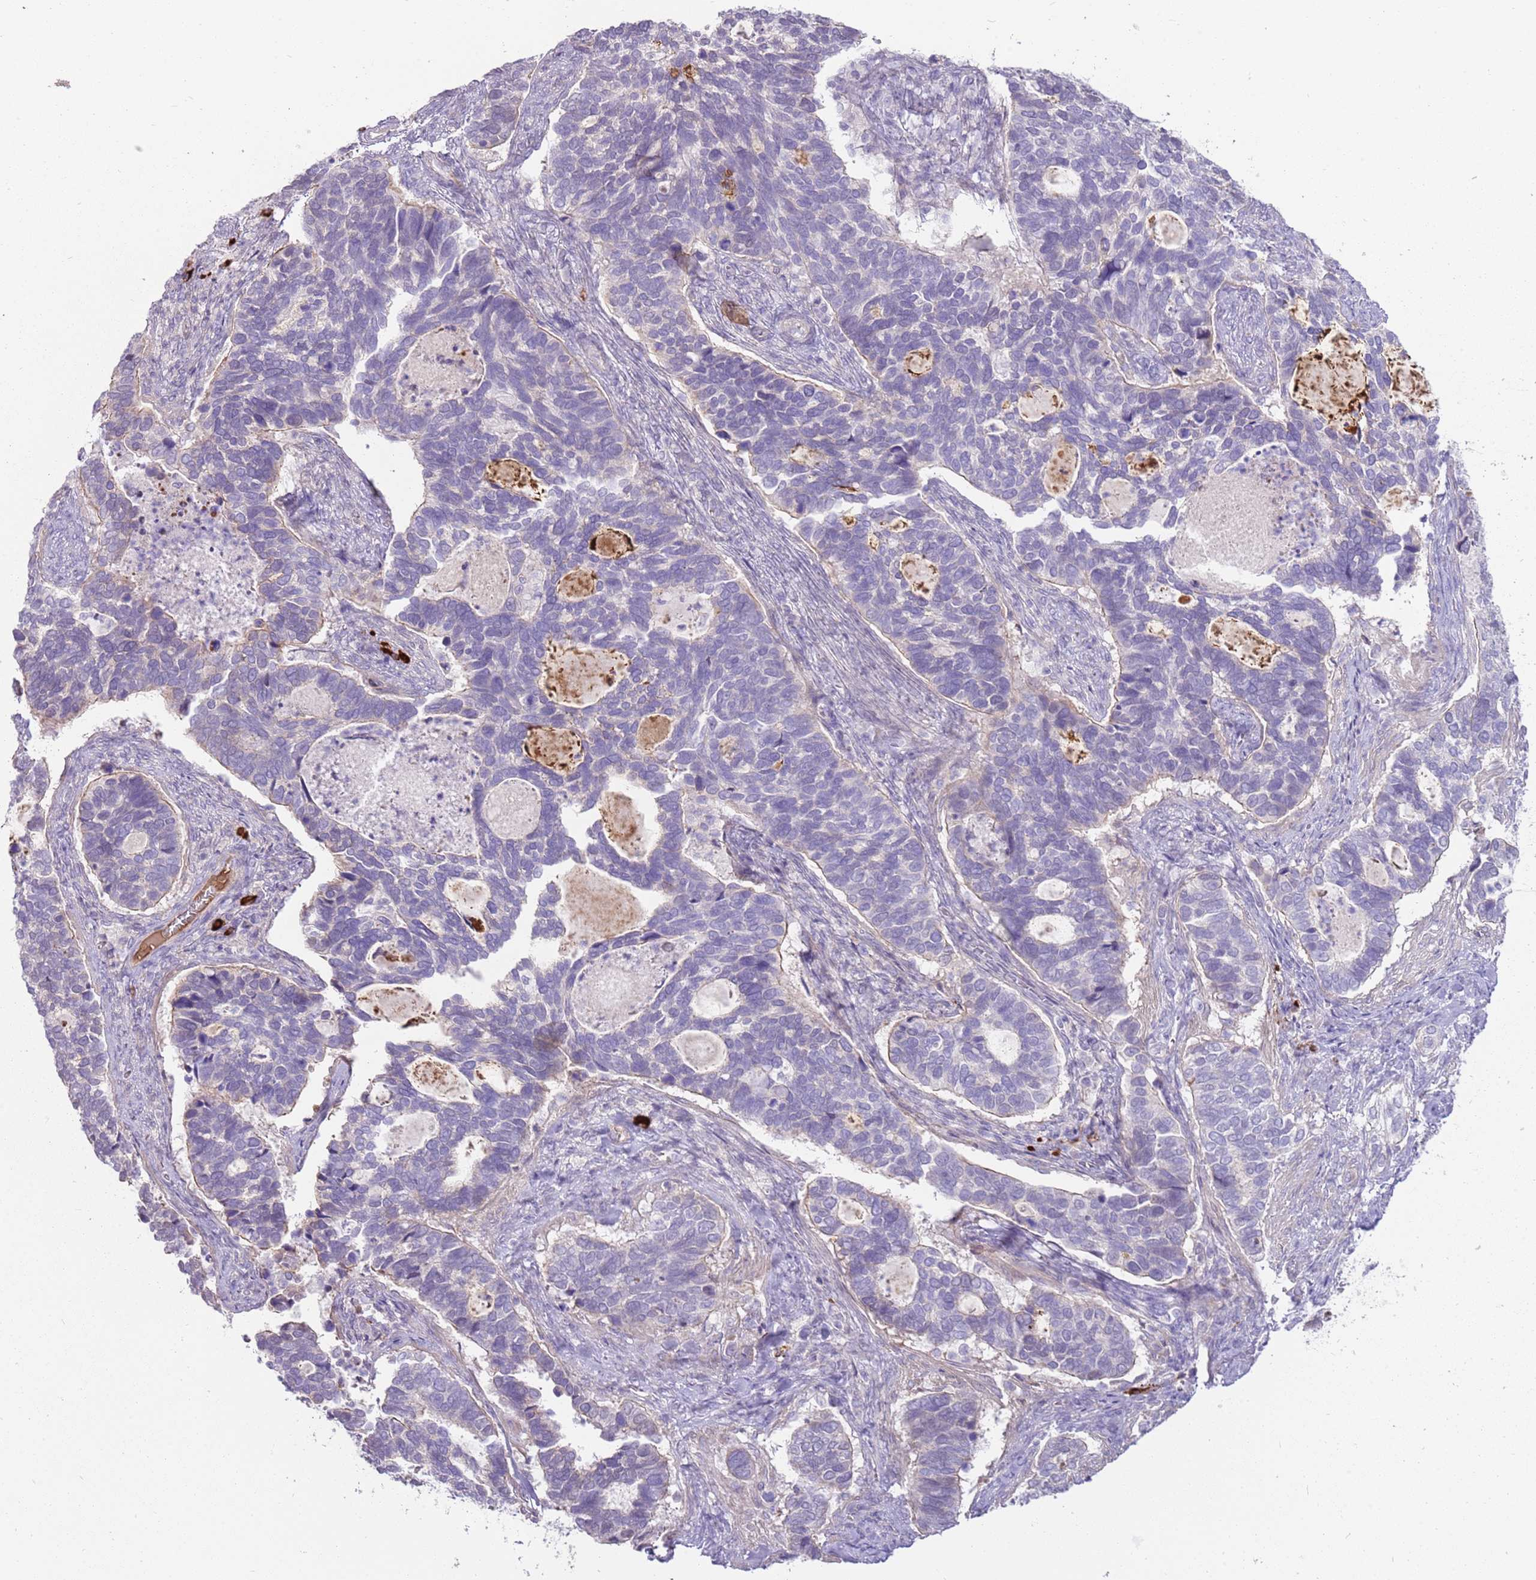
{"staining": {"intensity": "negative", "quantity": "none", "location": "none"}, "tissue": "cervical cancer", "cell_type": "Tumor cells", "image_type": "cancer", "snomed": [{"axis": "morphology", "description": "Squamous cell carcinoma, NOS"}, {"axis": "topography", "description": "Cervix"}], "caption": "The micrograph shows no staining of tumor cells in cervical cancer. The staining is performed using DAB (3,3'-diaminobenzidine) brown chromogen with nuclei counter-stained in using hematoxylin.", "gene": "MCUB", "patient": {"sex": "female", "age": 38}}